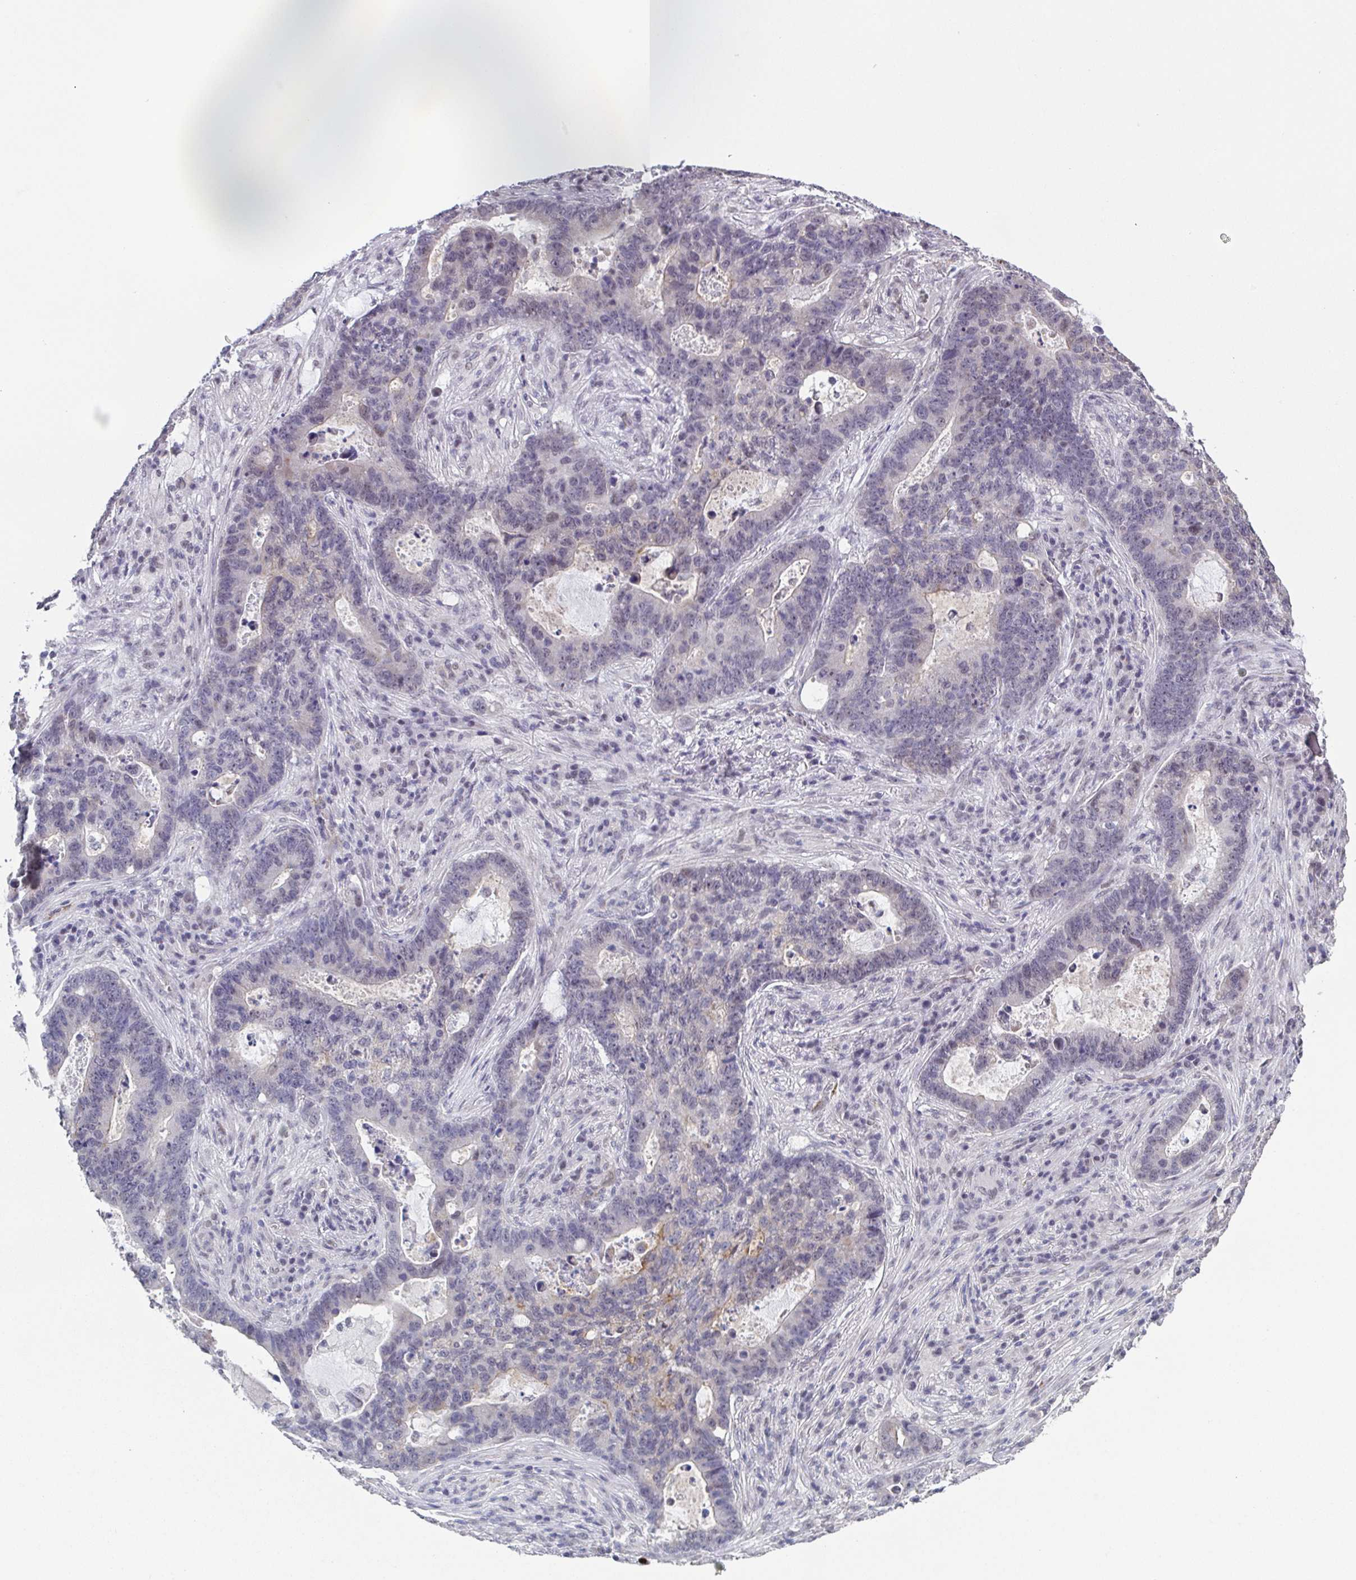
{"staining": {"intensity": "negative", "quantity": "none", "location": "none"}, "tissue": "lung cancer", "cell_type": "Tumor cells", "image_type": "cancer", "snomed": [{"axis": "morphology", "description": "Aneuploidy"}, {"axis": "morphology", "description": "Adenocarcinoma, NOS"}, {"axis": "morphology", "description": "Adenocarcinoma primary or metastatic"}, {"axis": "topography", "description": "Lung"}], "caption": "DAB (3,3'-diaminobenzidine) immunohistochemical staining of lung cancer displays no significant staining in tumor cells. The staining was performed using DAB to visualize the protein expression in brown, while the nuclei were stained in blue with hematoxylin (Magnification: 20x).", "gene": "TMEM92", "patient": {"sex": "female", "age": 75}}